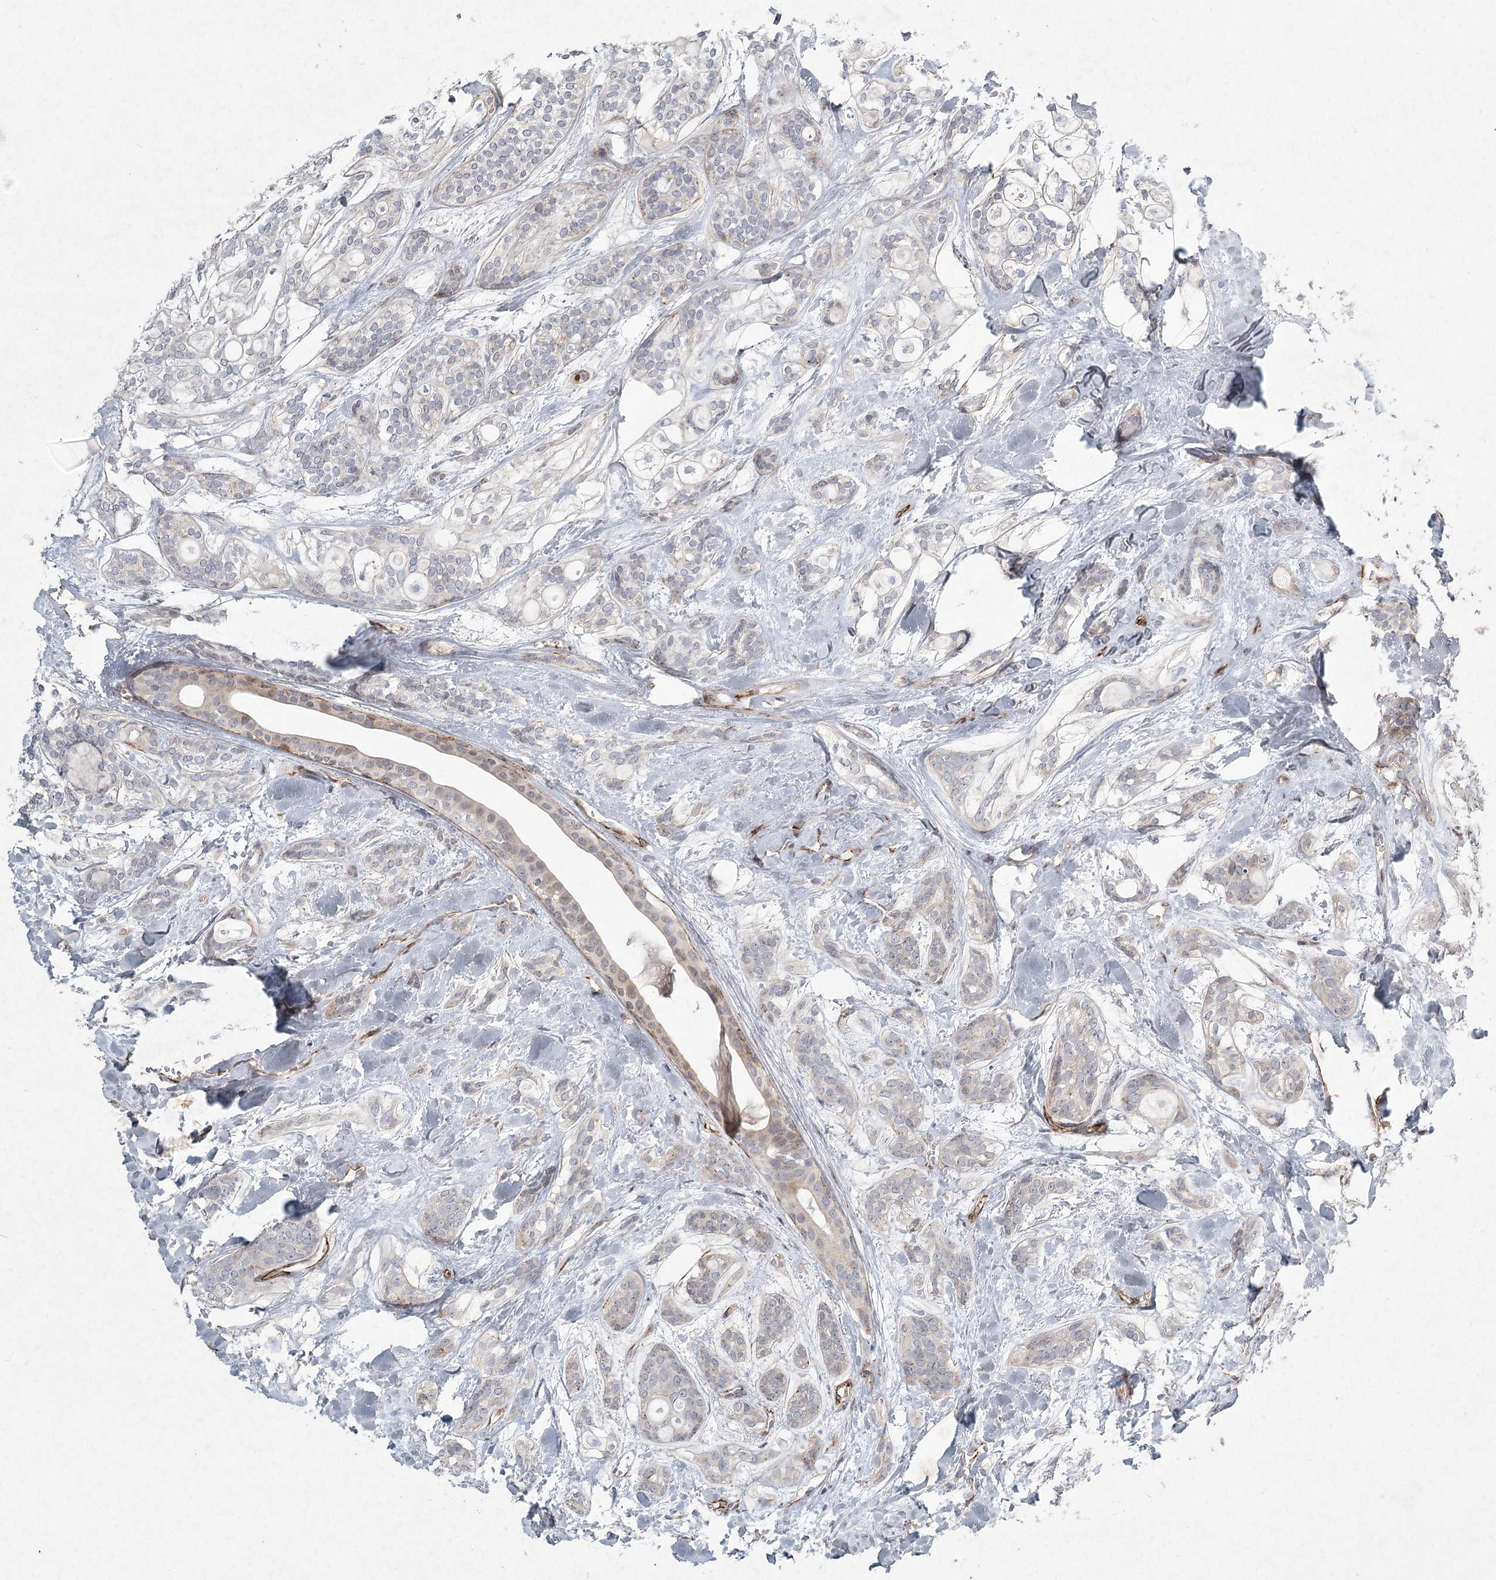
{"staining": {"intensity": "weak", "quantity": "<25%", "location": "cytoplasmic/membranous"}, "tissue": "head and neck cancer", "cell_type": "Tumor cells", "image_type": "cancer", "snomed": [{"axis": "morphology", "description": "Adenocarcinoma, NOS"}, {"axis": "topography", "description": "Head-Neck"}], "caption": "Tumor cells are negative for protein expression in human head and neck cancer.", "gene": "MEPE", "patient": {"sex": "male", "age": 66}}